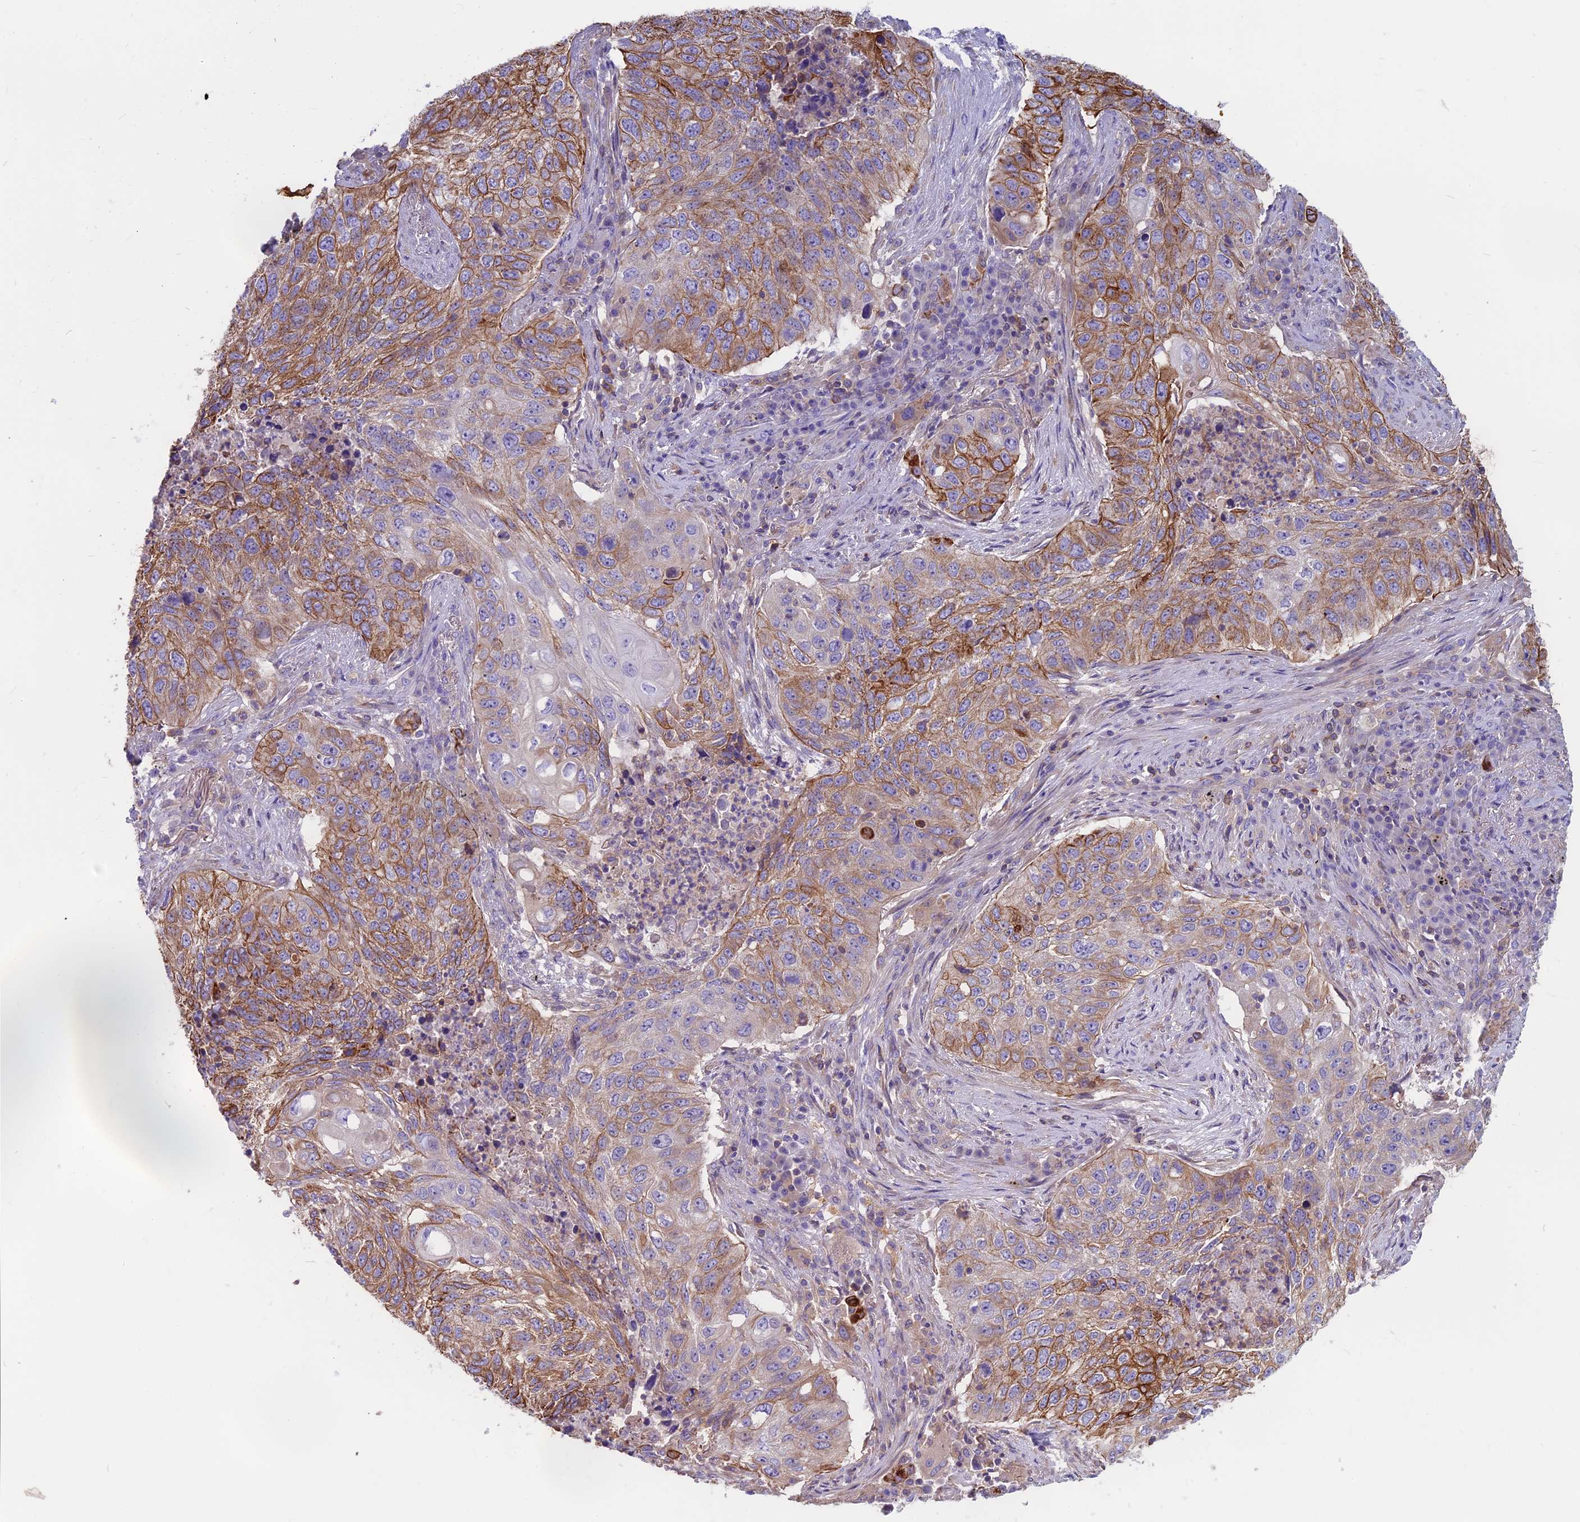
{"staining": {"intensity": "strong", "quantity": "25%-75%", "location": "cytoplasmic/membranous"}, "tissue": "lung cancer", "cell_type": "Tumor cells", "image_type": "cancer", "snomed": [{"axis": "morphology", "description": "Squamous cell carcinoma, NOS"}, {"axis": "topography", "description": "Lung"}], "caption": "IHC photomicrograph of neoplastic tissue: lung cancer stained using immunohistochemistry exhibits high levels of strong protein expression localized specifically in the cytoplasmic/membranous of tumor cells, appearing as a cytoplasmic/membranous brown color.", "gene": "CDAN1", "patient": {"sex": "female", "age": 63}}